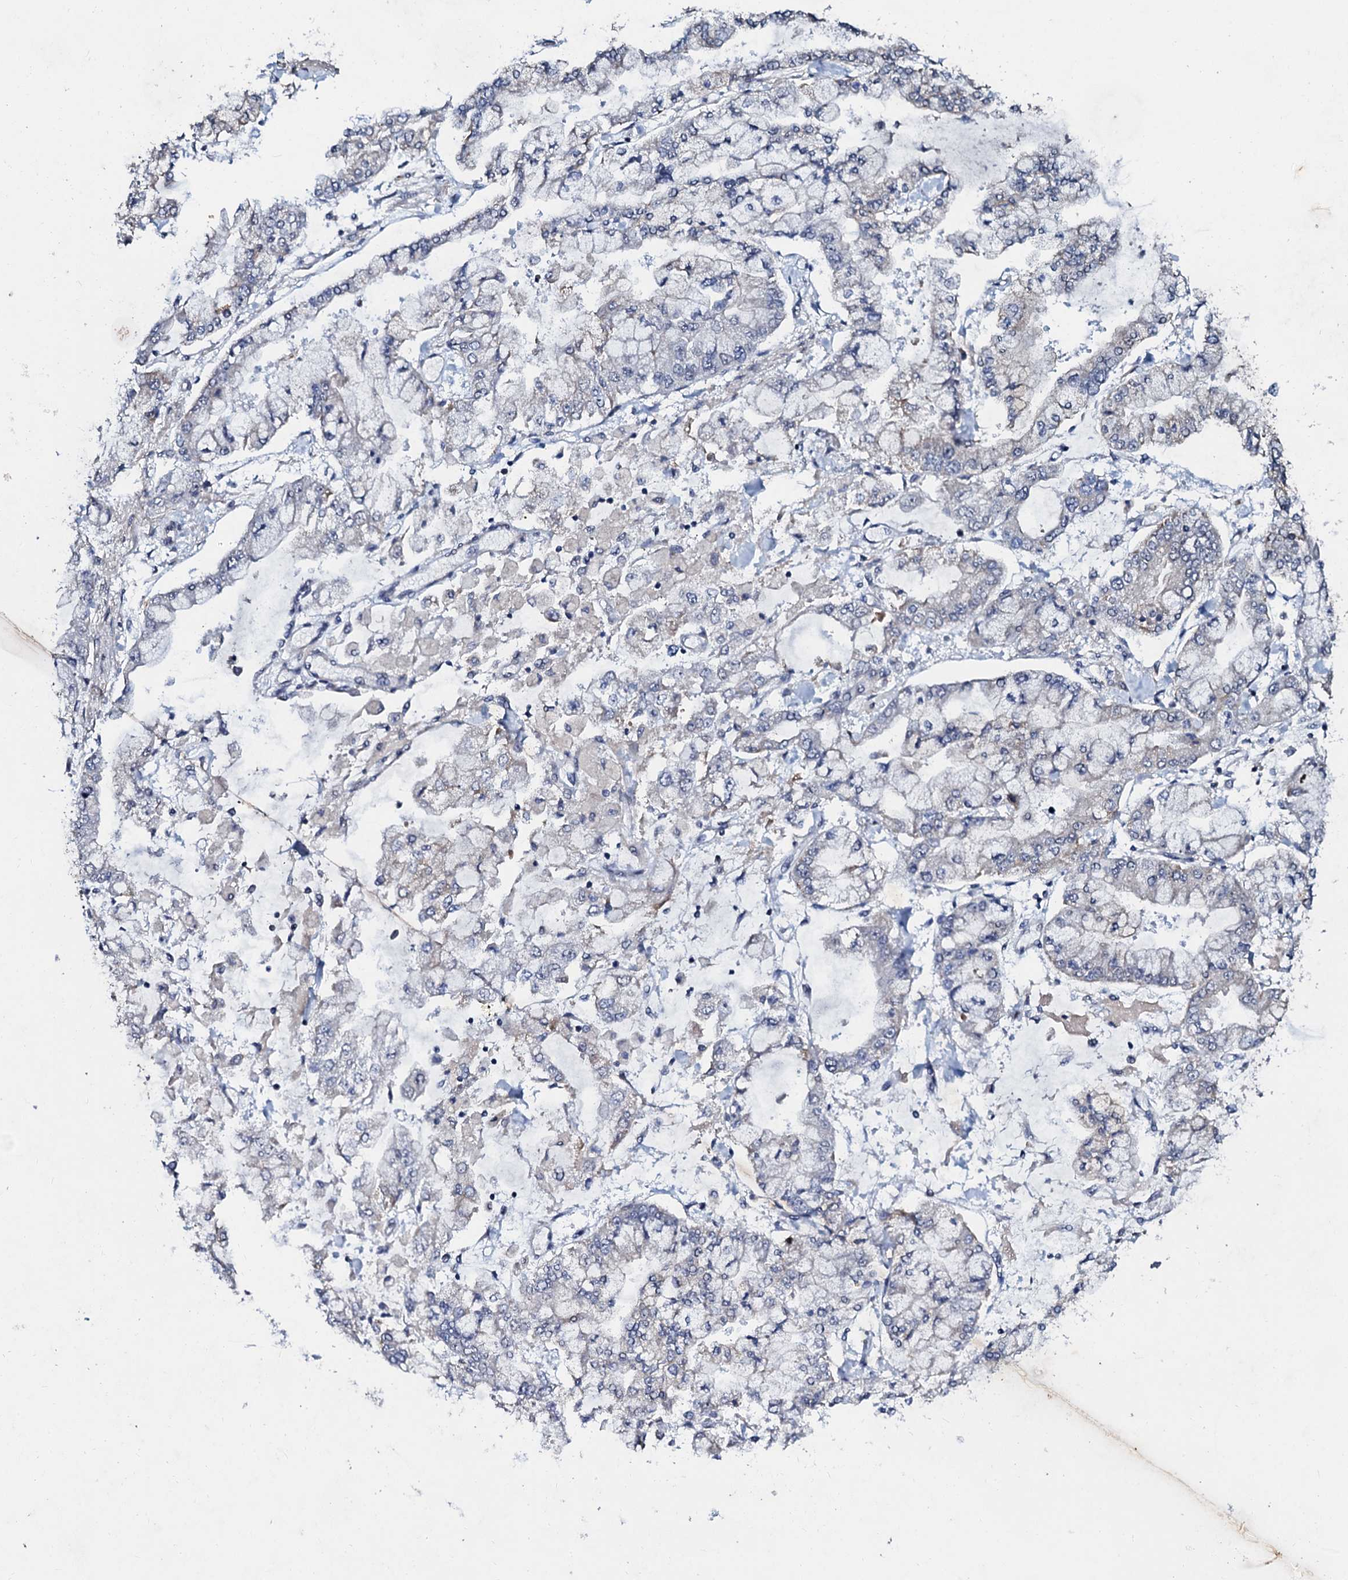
{"staining": {"intensity": "negative", "quantity": "none", "location": "none"}, "tissue": "stomach cancer", "cell_type": "Tumor cells", "image_type": "cancer", "snomed": [{"axis": "morphology", "description": "Normal tissue, NOS"}, {"axis": "morphology", "description": "Adenocarcinoma, NOS"}, {"axis": "topography", "description": "Stomach, upper"}, {"axis": "topography", "description": "Stomach"}], "caption": "A histopathology image of human stomach cancer is negative for staining in tumor cells. (DAB immunohistochemistry (IHC) with hematoxylin counter stain).", "gene": "SLC37A4", "patient": {"sex": "male", "age": 76}}